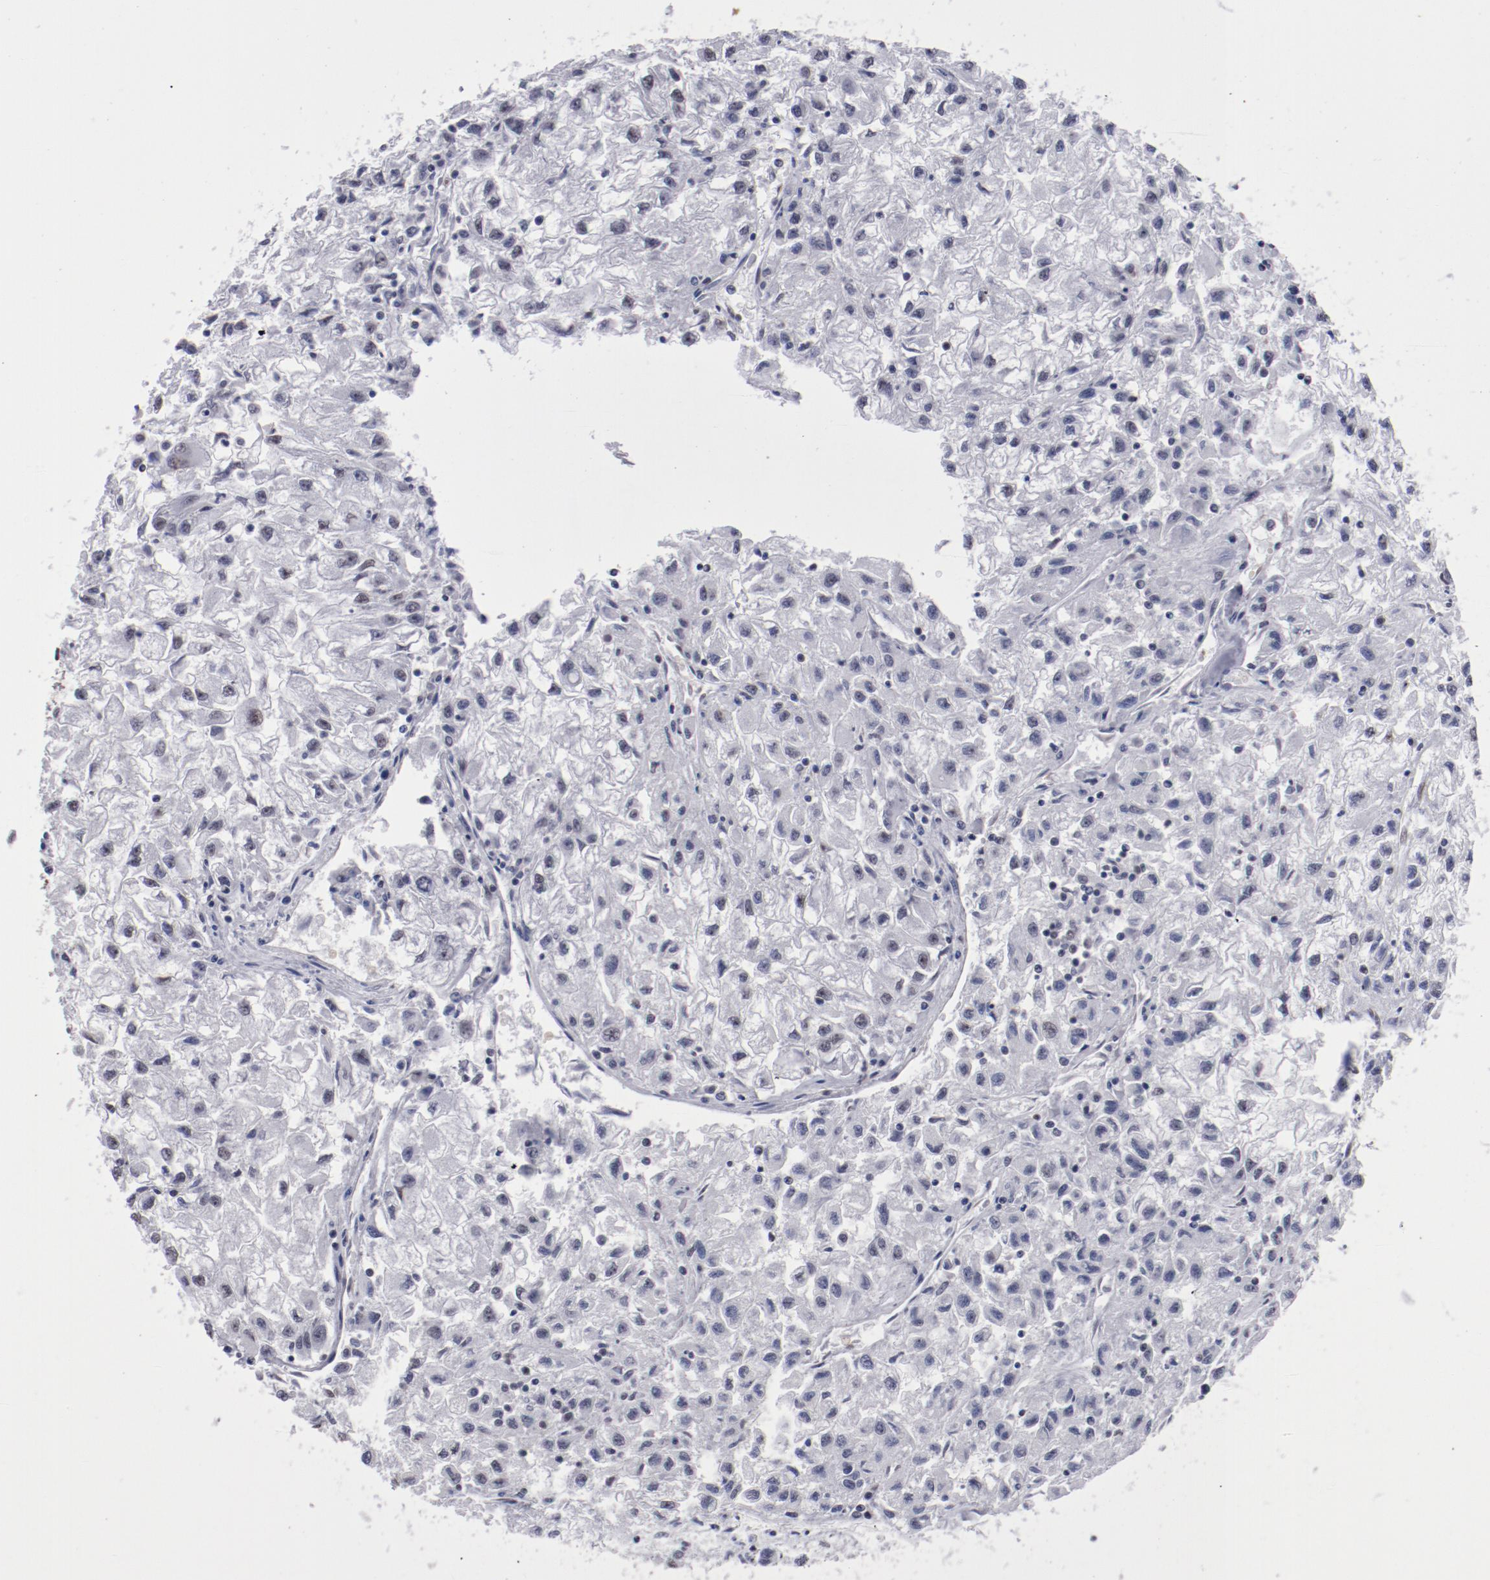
{"staining": {"intensity": "weak", "quantity": ">75%", "location": "nuclear"}, "tissue": "renal cancer", "cell_type": "Tumor cells", "image_type": "cancer", "snomed": [{"axis": "morphology", "description": "Adenocarcinoma, NOS"}, {"axis": "topography", "description": "Kidney"}], "caption": "An image showing weak nuclear positivity in approximately >75% of tumor cells in adenocarcinoma (renal), as visualized by brown immunohistochemical staining.", "gene": "HNRNPA2B1", "patient": {"sex": "male", "age": 59}}